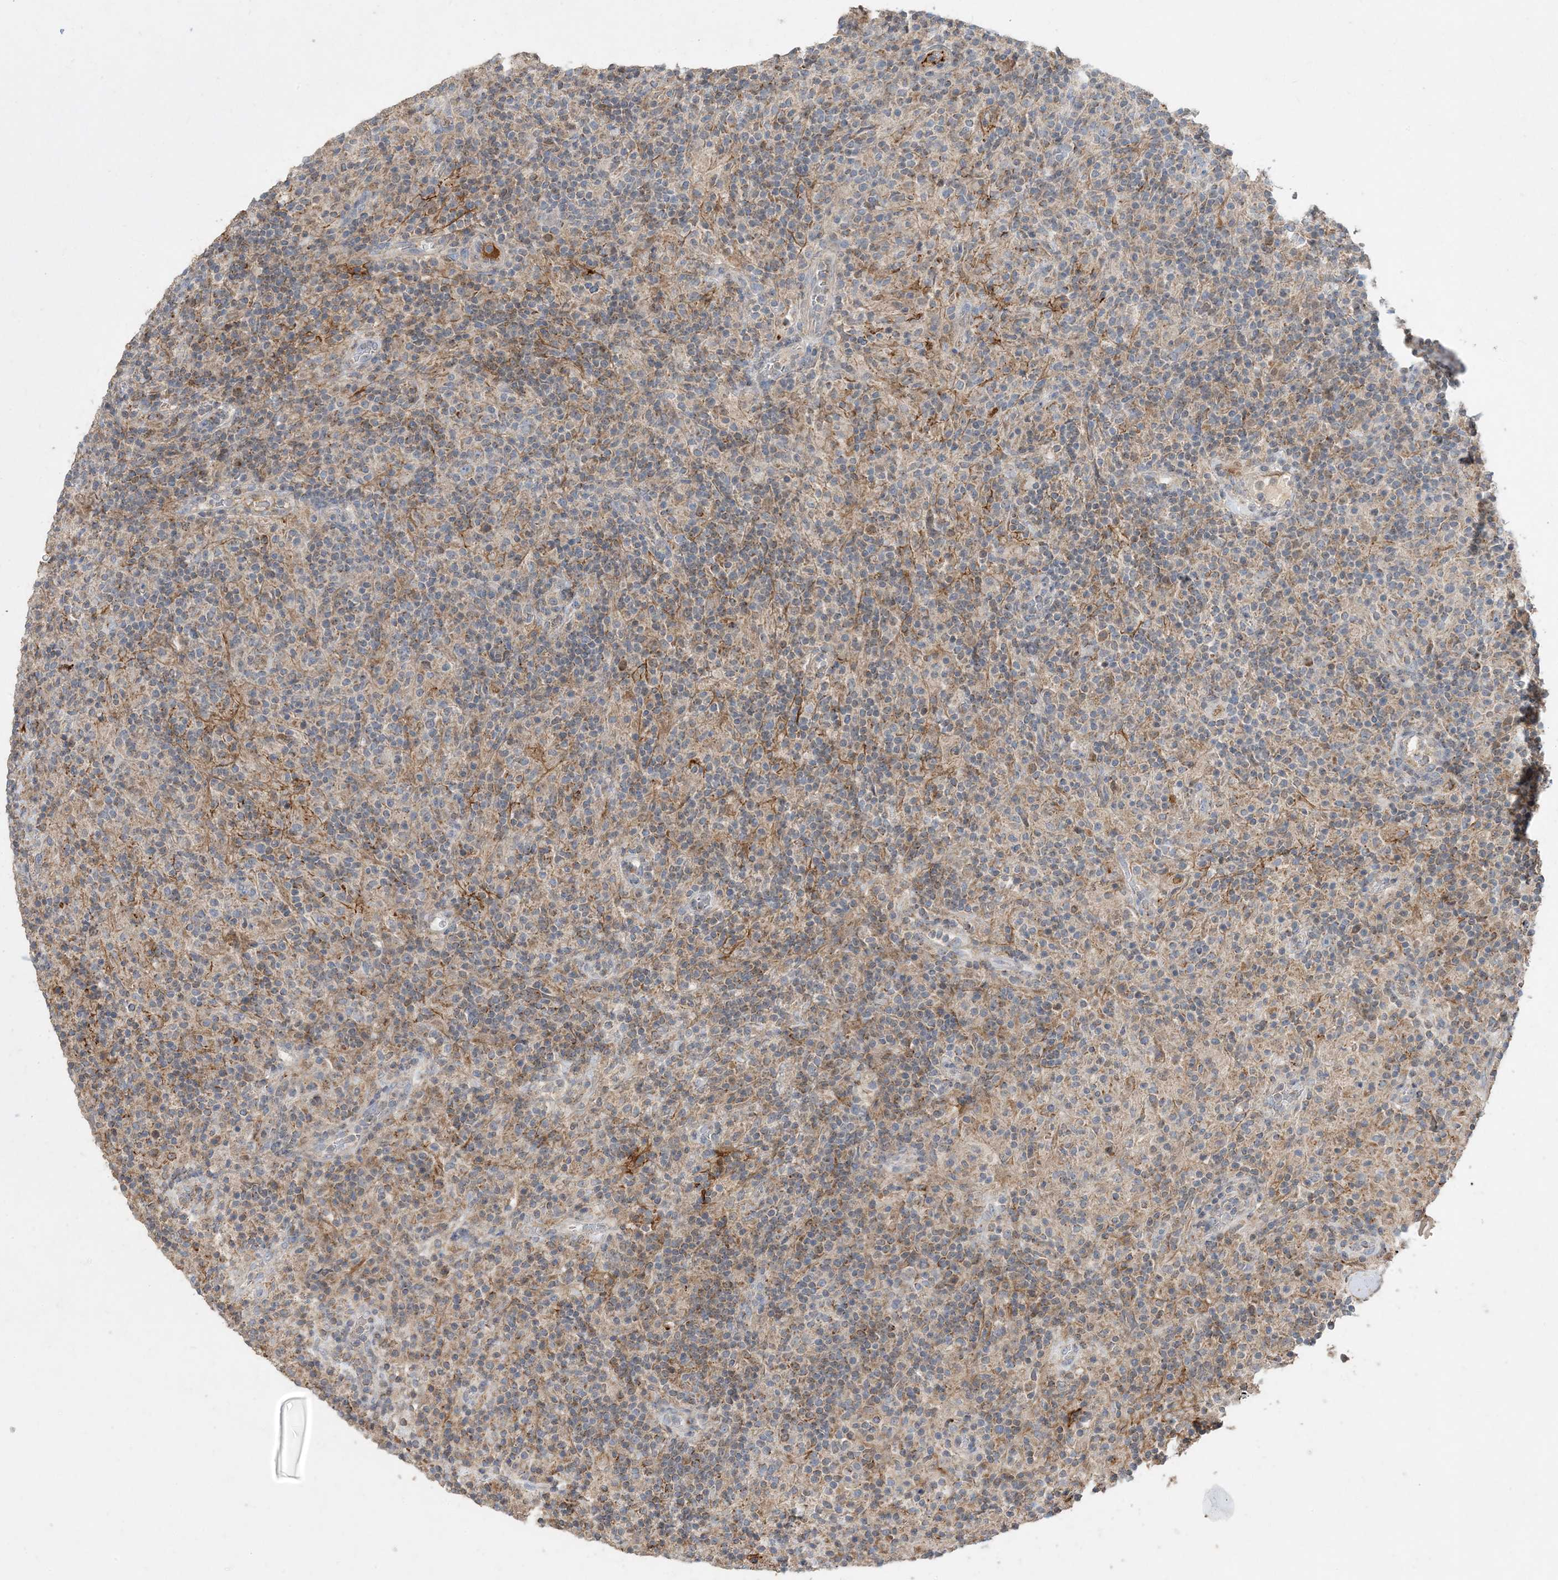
{"staining": {"intensity": "negative", "quantity": "none", "location": "none"}, "tissue": "lymphoma", "cell_type": "Tumor cells", "image_type": "cancer", "snomed": [{"axis": "morphology", "description": "Hodgkin's disease, NOS"}, {"axis": "topography", "description": "Lymph node"}], "caption": "IHC of Hodgkin's disease displays no positivity in tumor cells.", "gene": "ECHDC1", "patient": {"sex": "male", "age": 70}}